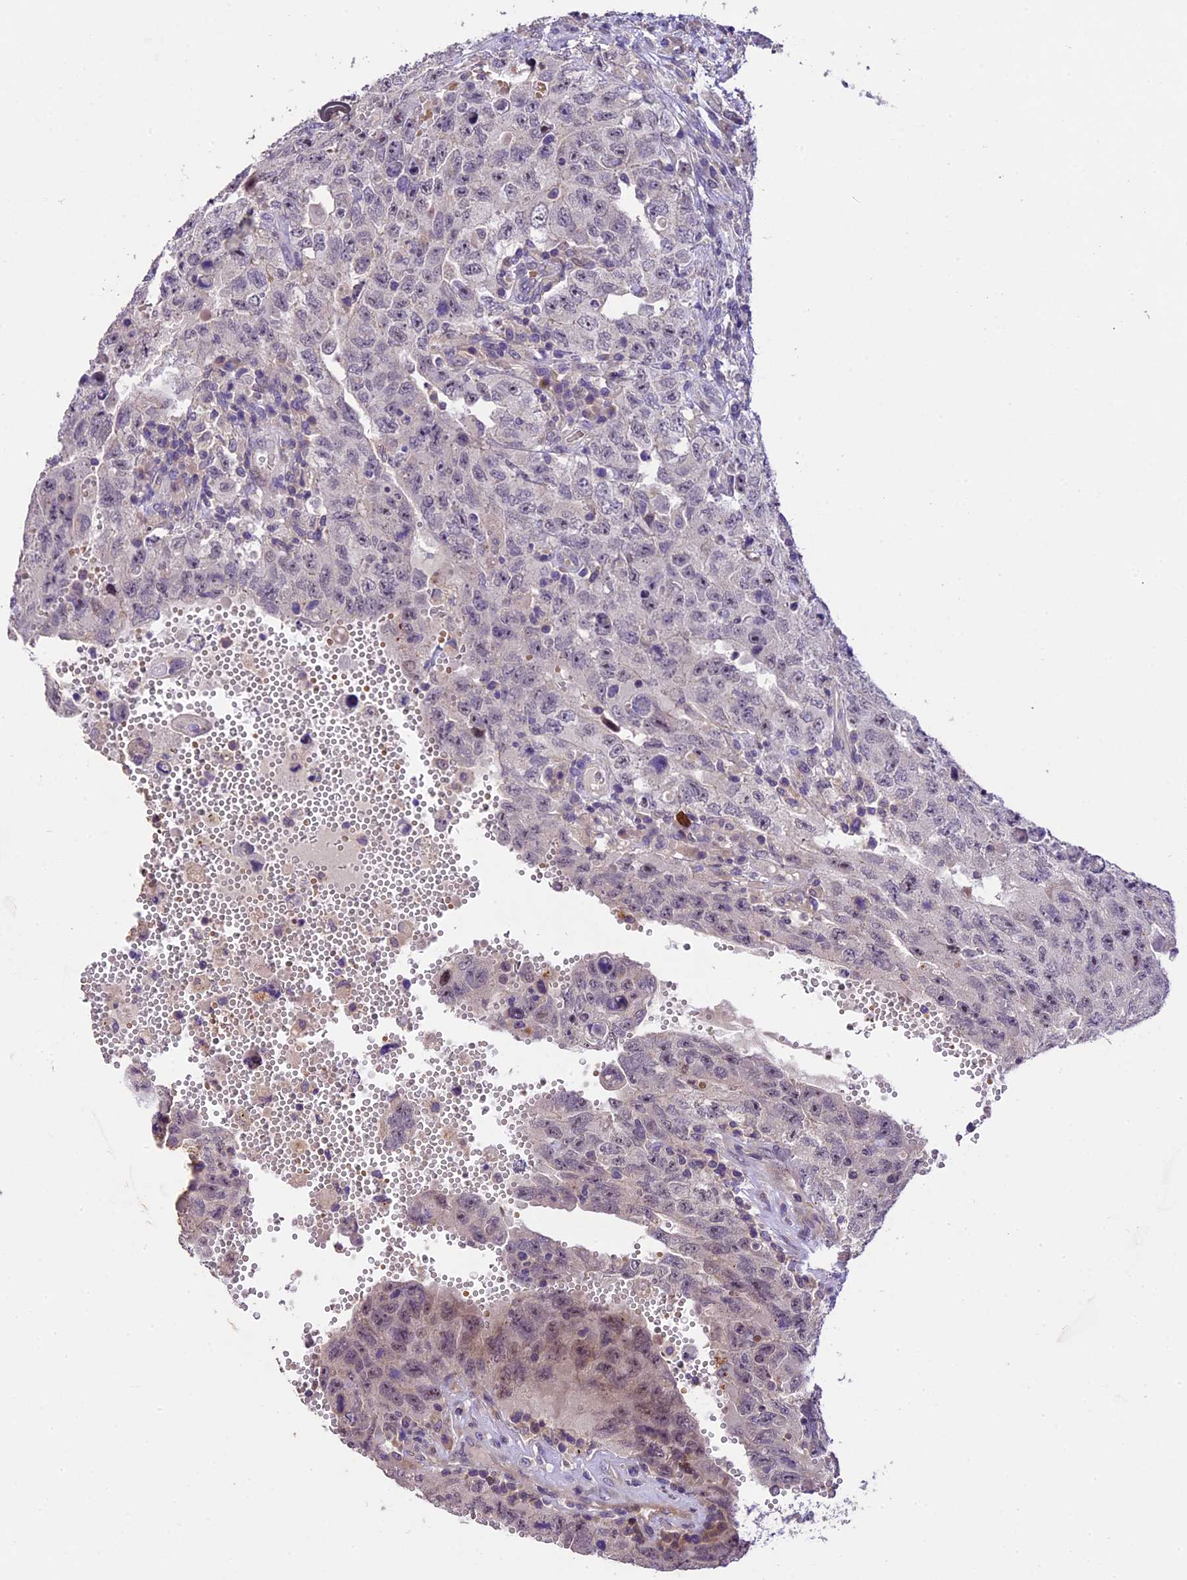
{"staining": {"intensity": "negative", "quantity": "none", "location": "none"}, "tissue": "testis cancer", "cell_type": "Tumor cells", "image_type": "cancer", "snomed": [{"axis": "morphology", "description": "Carcinoma, Embryonal, NOS"}, {"axis": "topography", "description": "Testis"}], "caption": "IHC micrograph of neoplastic tissue: testis cancer stained with DAB (3,3'-diaminobenzidine) reveals no significant protein positivity in tumor cells.", "gene": "DGKH", "patient": {"sex": "male", "age": 26}}